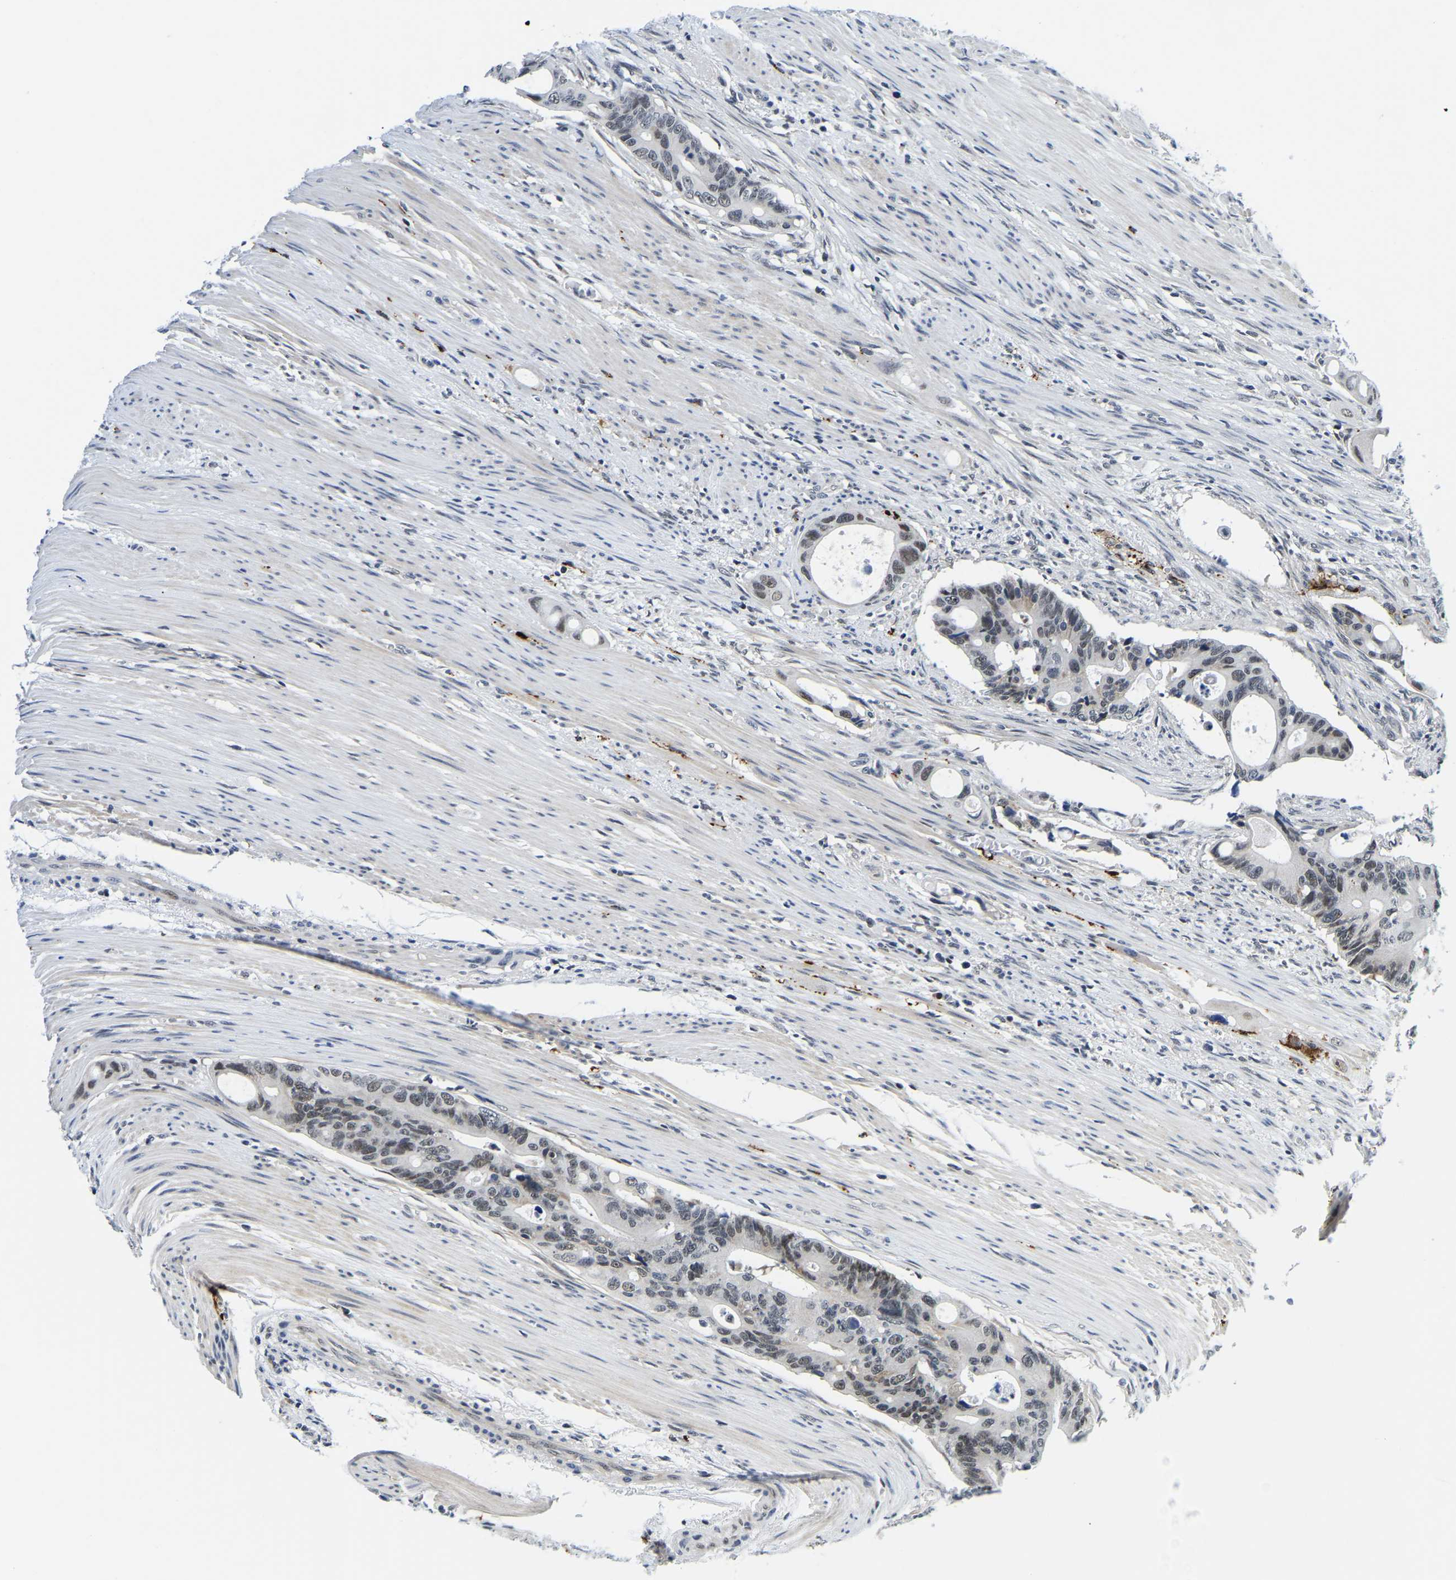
{"staining": {"intensity": "weak", "quantity": "<25%", "location": "nuclear"}, "tissue": "colorectal cancer", "cell_type": "Tumor cells", "image_type": "cancer", "snomed": [{"axis": "morphology", "description": "Adenocarcinoma, NOS"}, {"axis": "topography", "description": "Colon"}], "caption": "The immunohistochemistry photomicrograph has no significant expression in tumor cells of adenocarcinoma (colorectal) tissue.", "gene": "POLDIP3", "patient": {"sex": "female", "age": 57}}